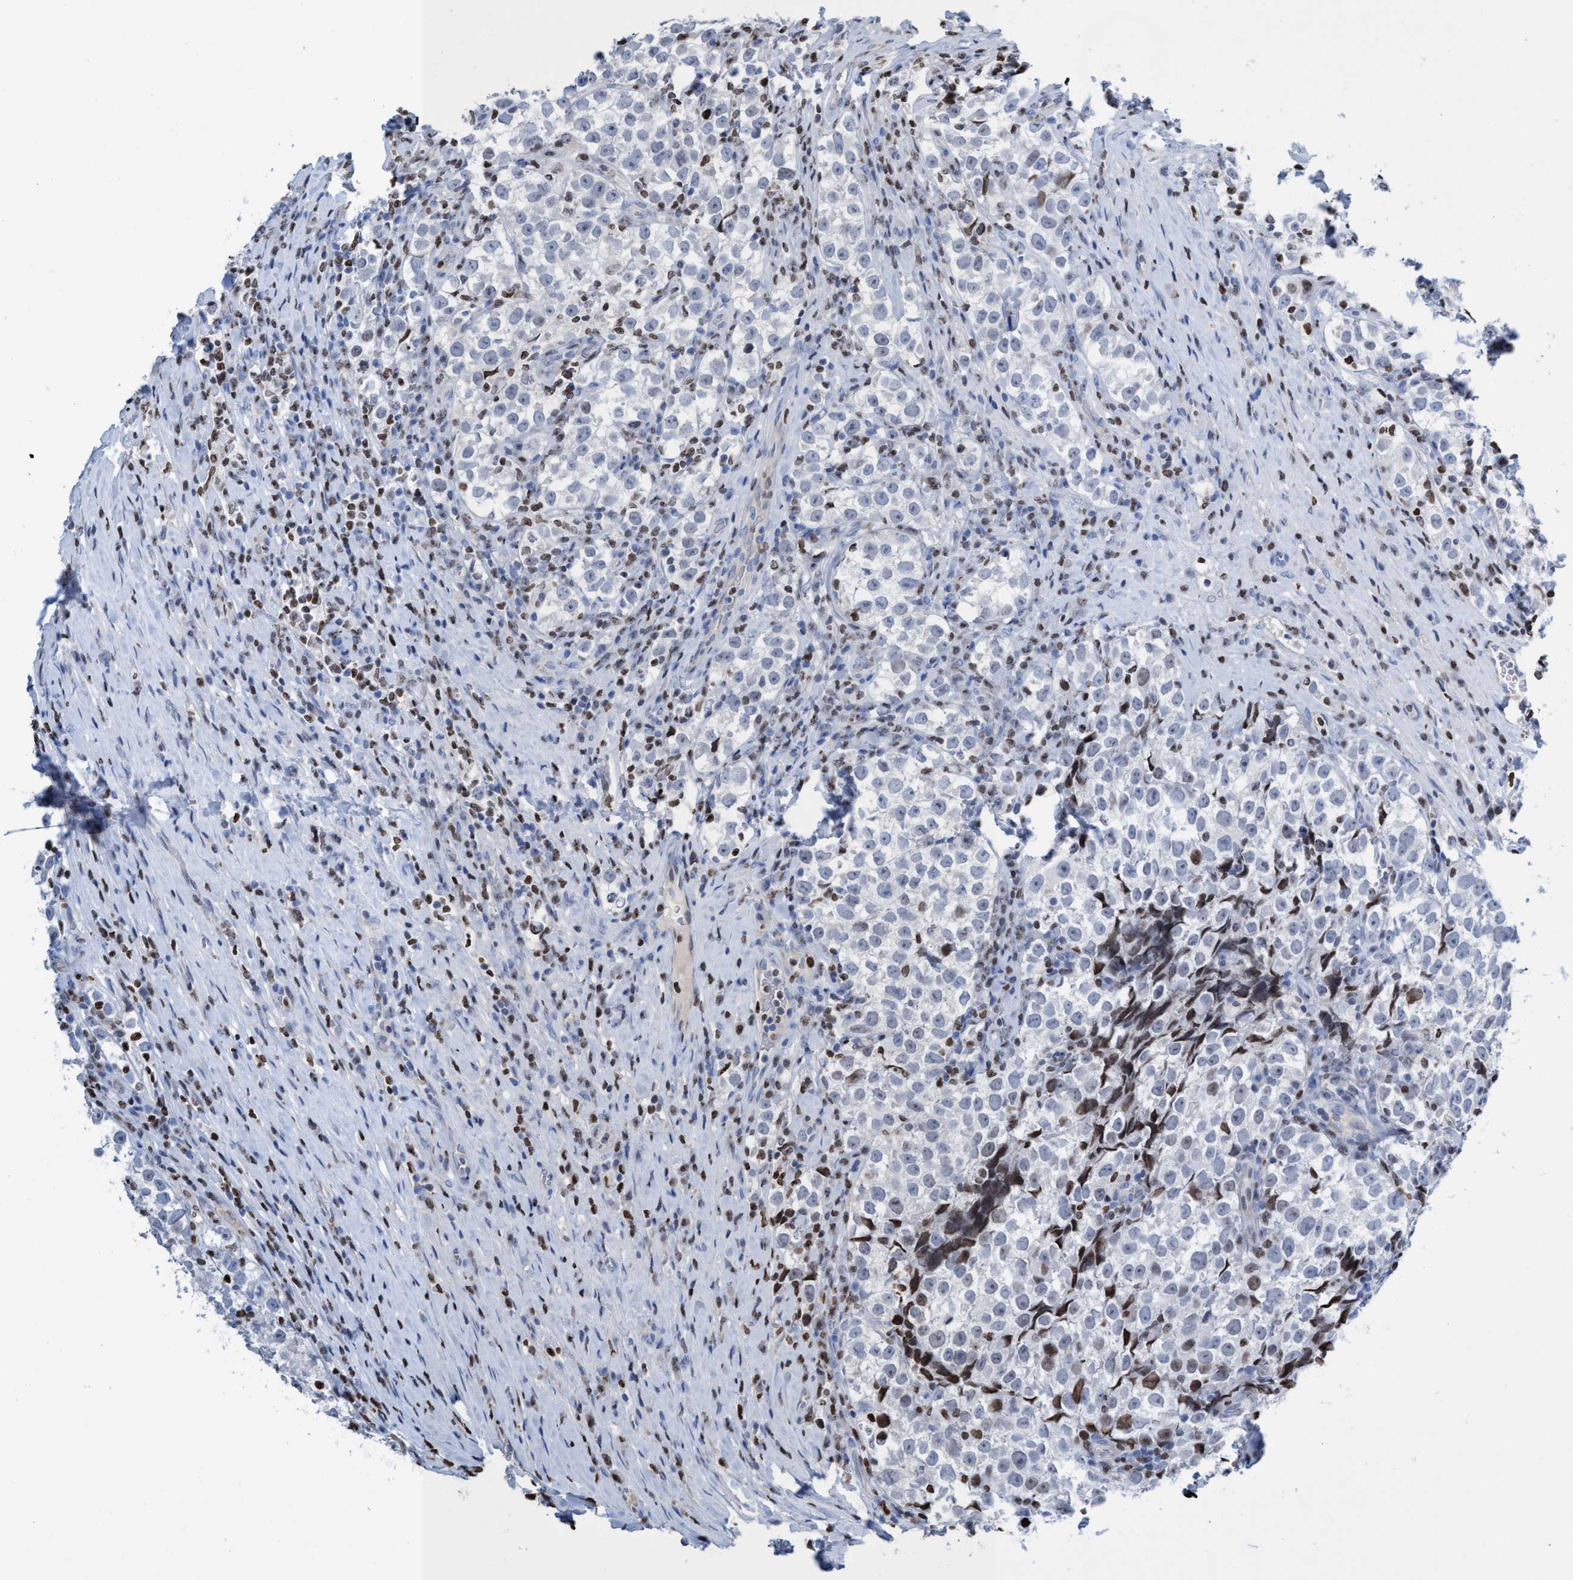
{"staining": {"intensity": "negative", "quantity": "none", "location": "none"}, "tissue": "testis cancer", "cell_type": "Tumor cells", "image_type": "cancer", "snomed": [{"axis": "morphology", "description": "Normal tissue, NOS"}, {"axis": "morphology", "description": "Seminoma, NOS"}, {"axis": "topography", "description": "Testis"}], "caption": "Tumor cells show no significant expression in testis seminoma.", "gene": "CBX2", "patient": {"sex": "male", "age": 43}}